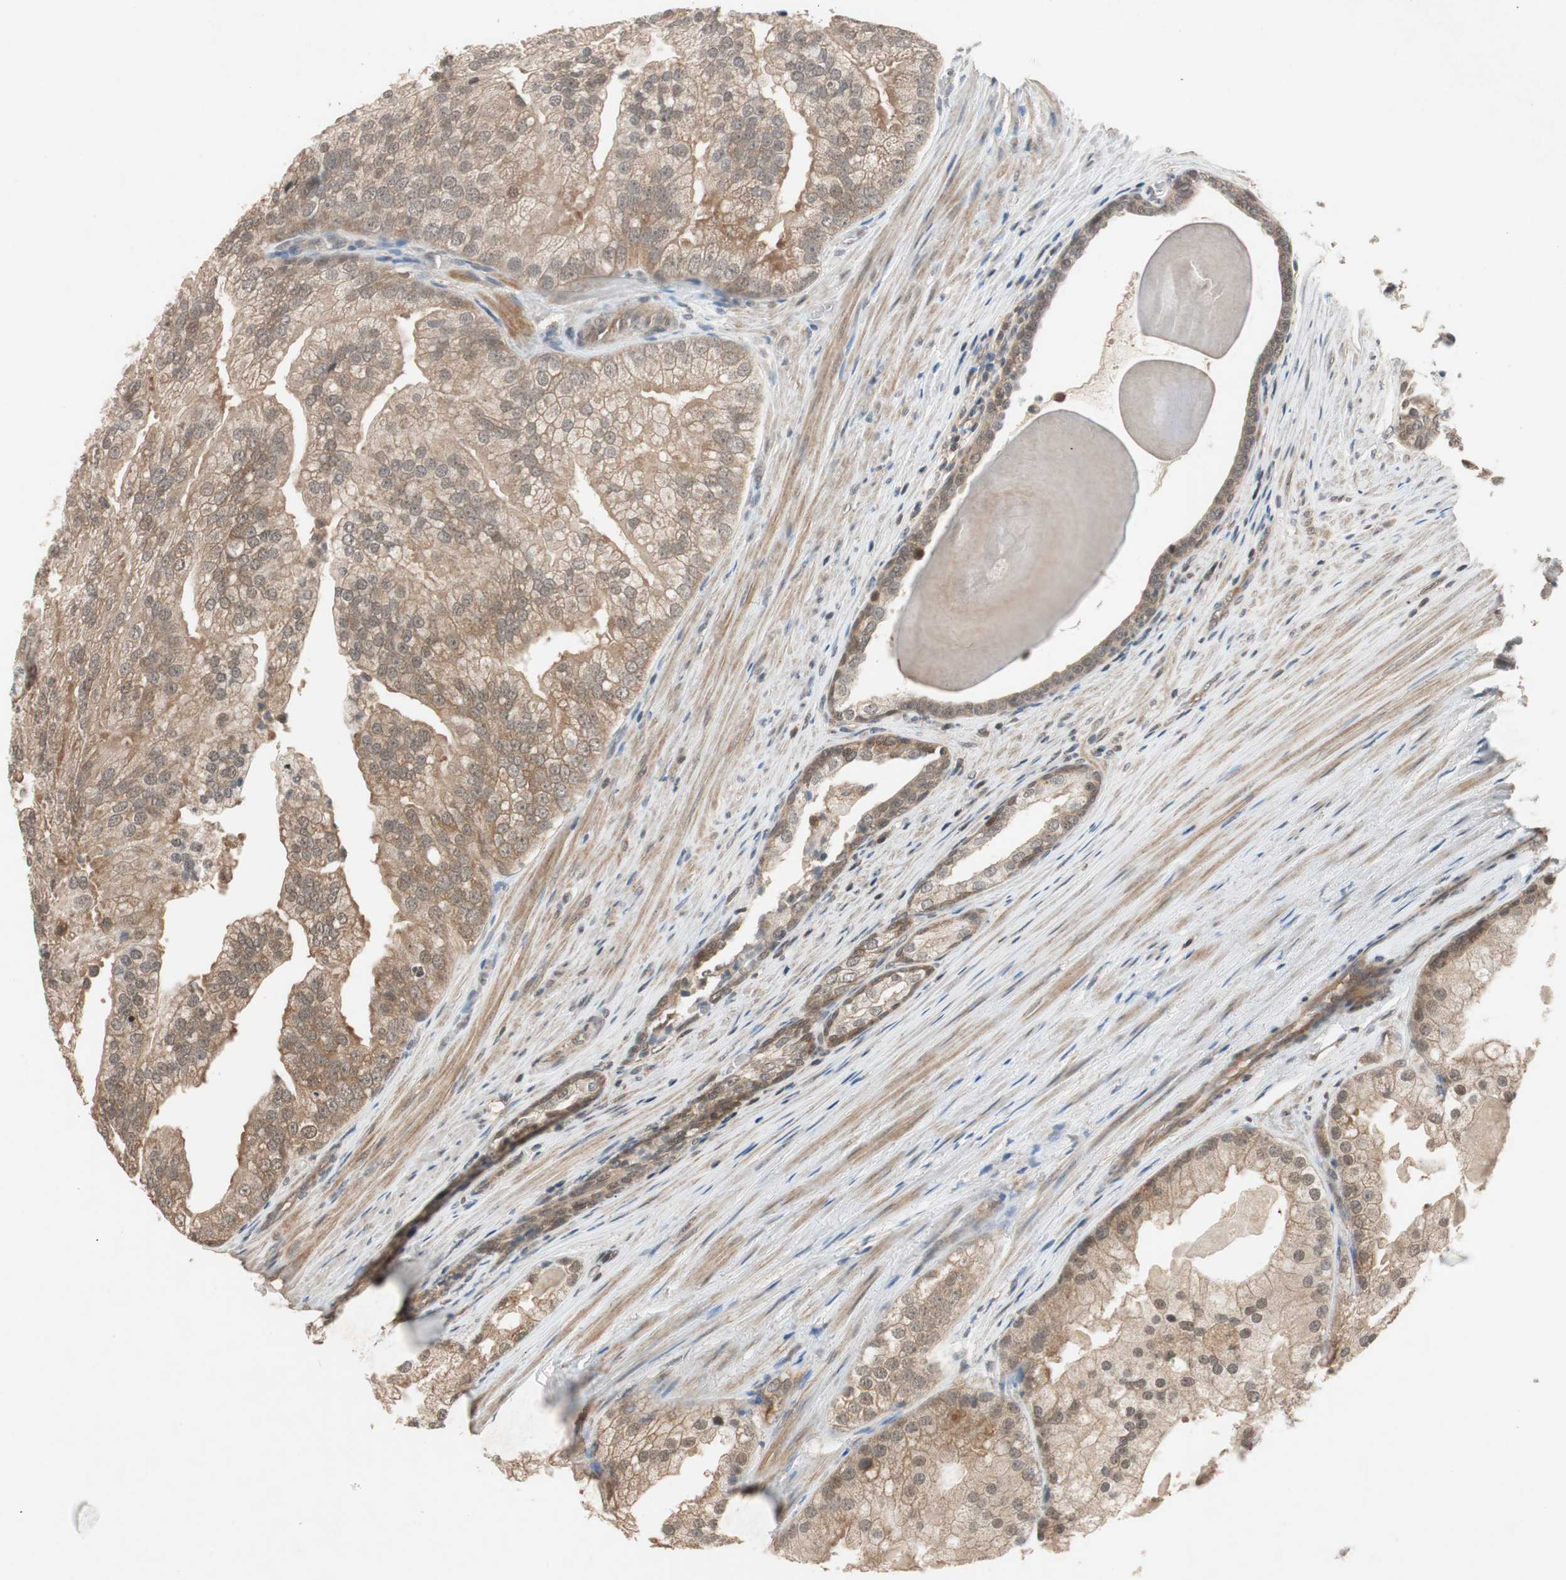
{"staining": {"intensity": "moderate", "quantity": ">75%", "location": "cytoplasmic/membranous,nuclear"}, "tissue": "prostate cancer", "cell_type": "Tumor cells", "image_type": "cancer", "snomed": [{"axis": "morphology", "description": "Adenocarcinoma, Low grade"}, {"axis": "topography", "description": "Prostate"}], "caption": "Brown immunohistochemical staining in prostate adenocarcinoma (low-grade) shows moderate cytoplasmic/membranous and nuclear staining in about >75% of tumor cells.", "gene": "GART", "patient": {"sex": "male", "age": 69}}